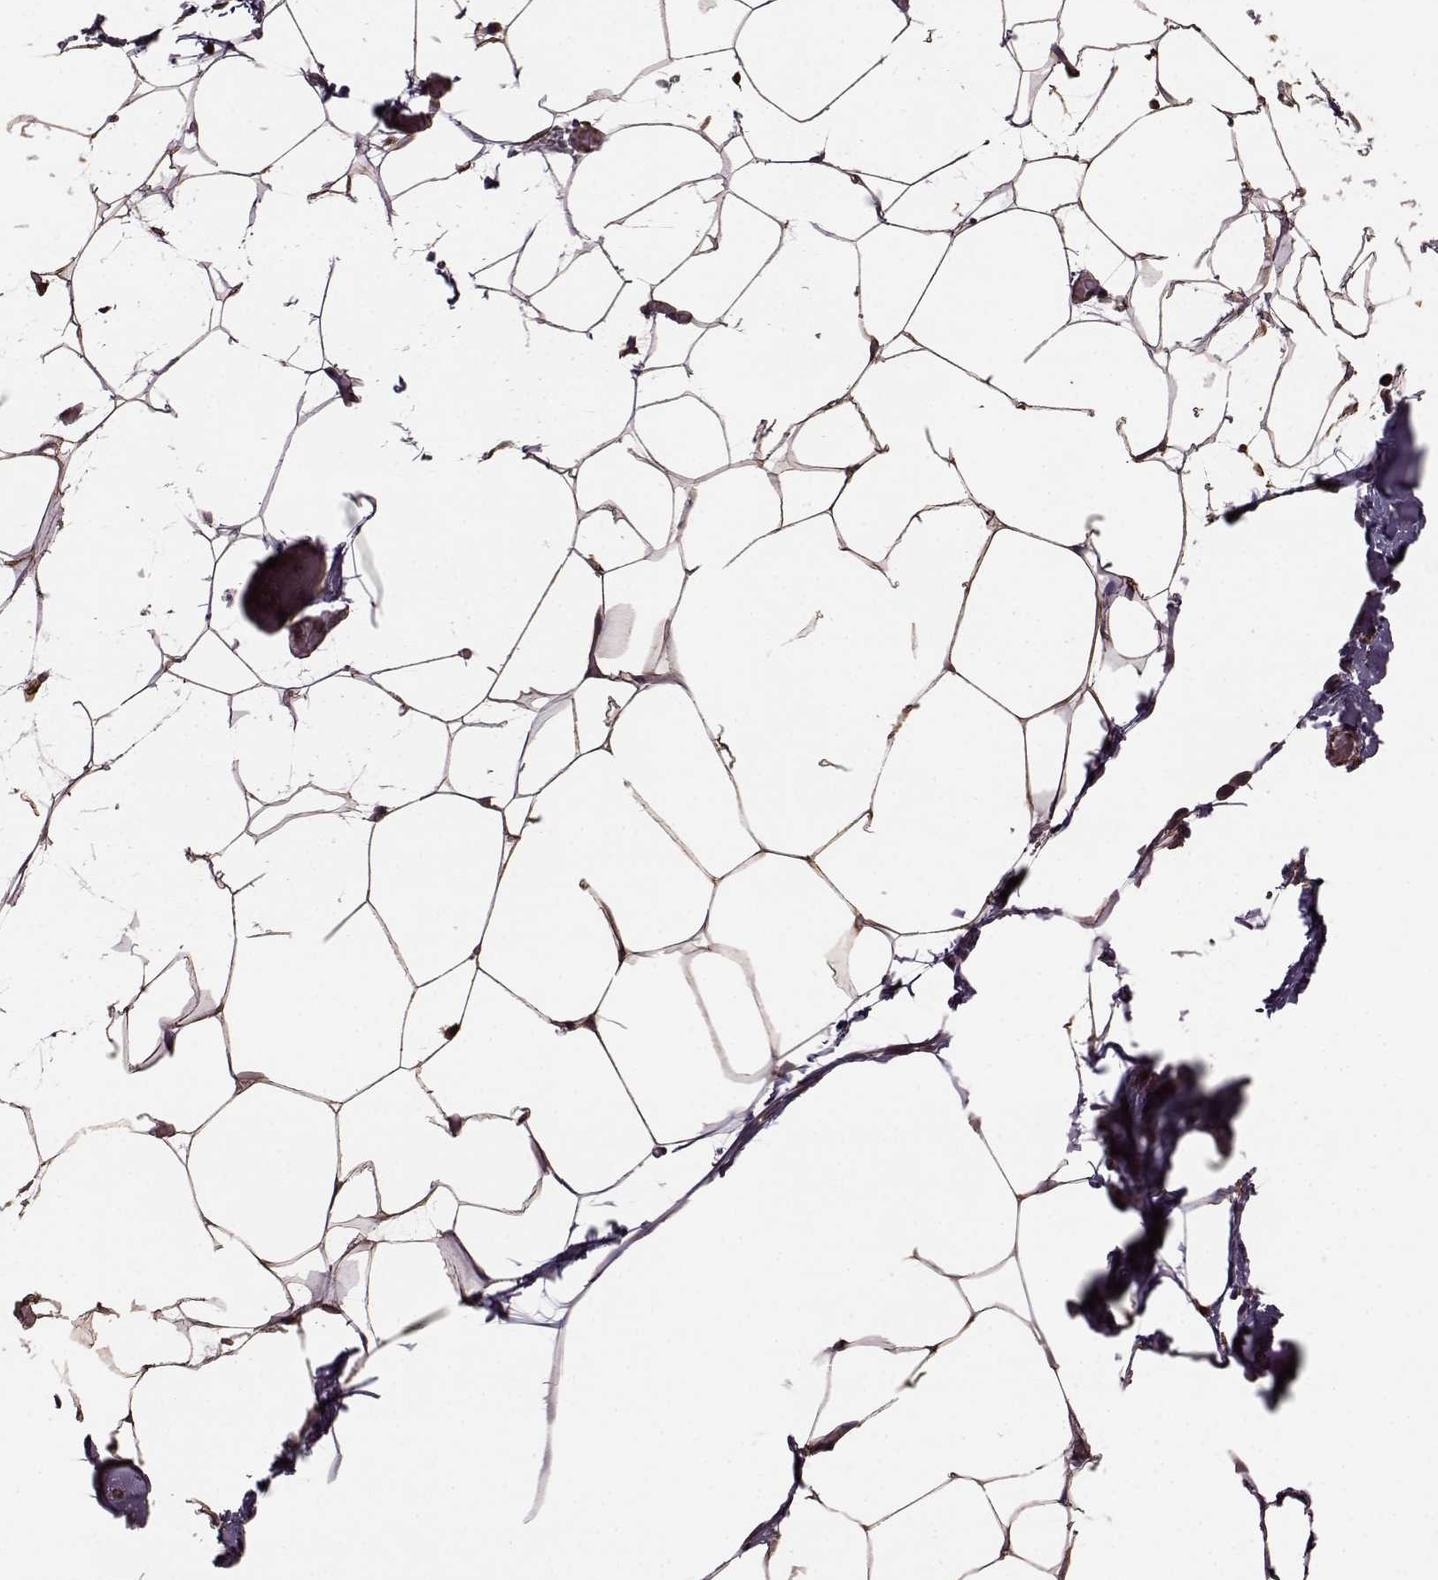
{"staining": {"intensity": "moderate", "quantity": ">75%", "location": "cytoplasmic/membranous"}, "tissue": "adipose tissue", "cell_type": "Adipocytes", "image_type": "normal", "snomed": [{"axis": "morphology", "description": "Normal tissue, NOS"}, {"axis": "topography", "description": "Adipose tissue"}], "caption": "The image shows immunohistochemical staining of benign adipose tissue. There is moderate cytoplasmic/membranous expression is seen in about >75% of adipocytes. (DAB IHC with brightfield microscopy, high magnification).", "gene": "NTF3", "patient": {"sex": "male", "age": 57}}